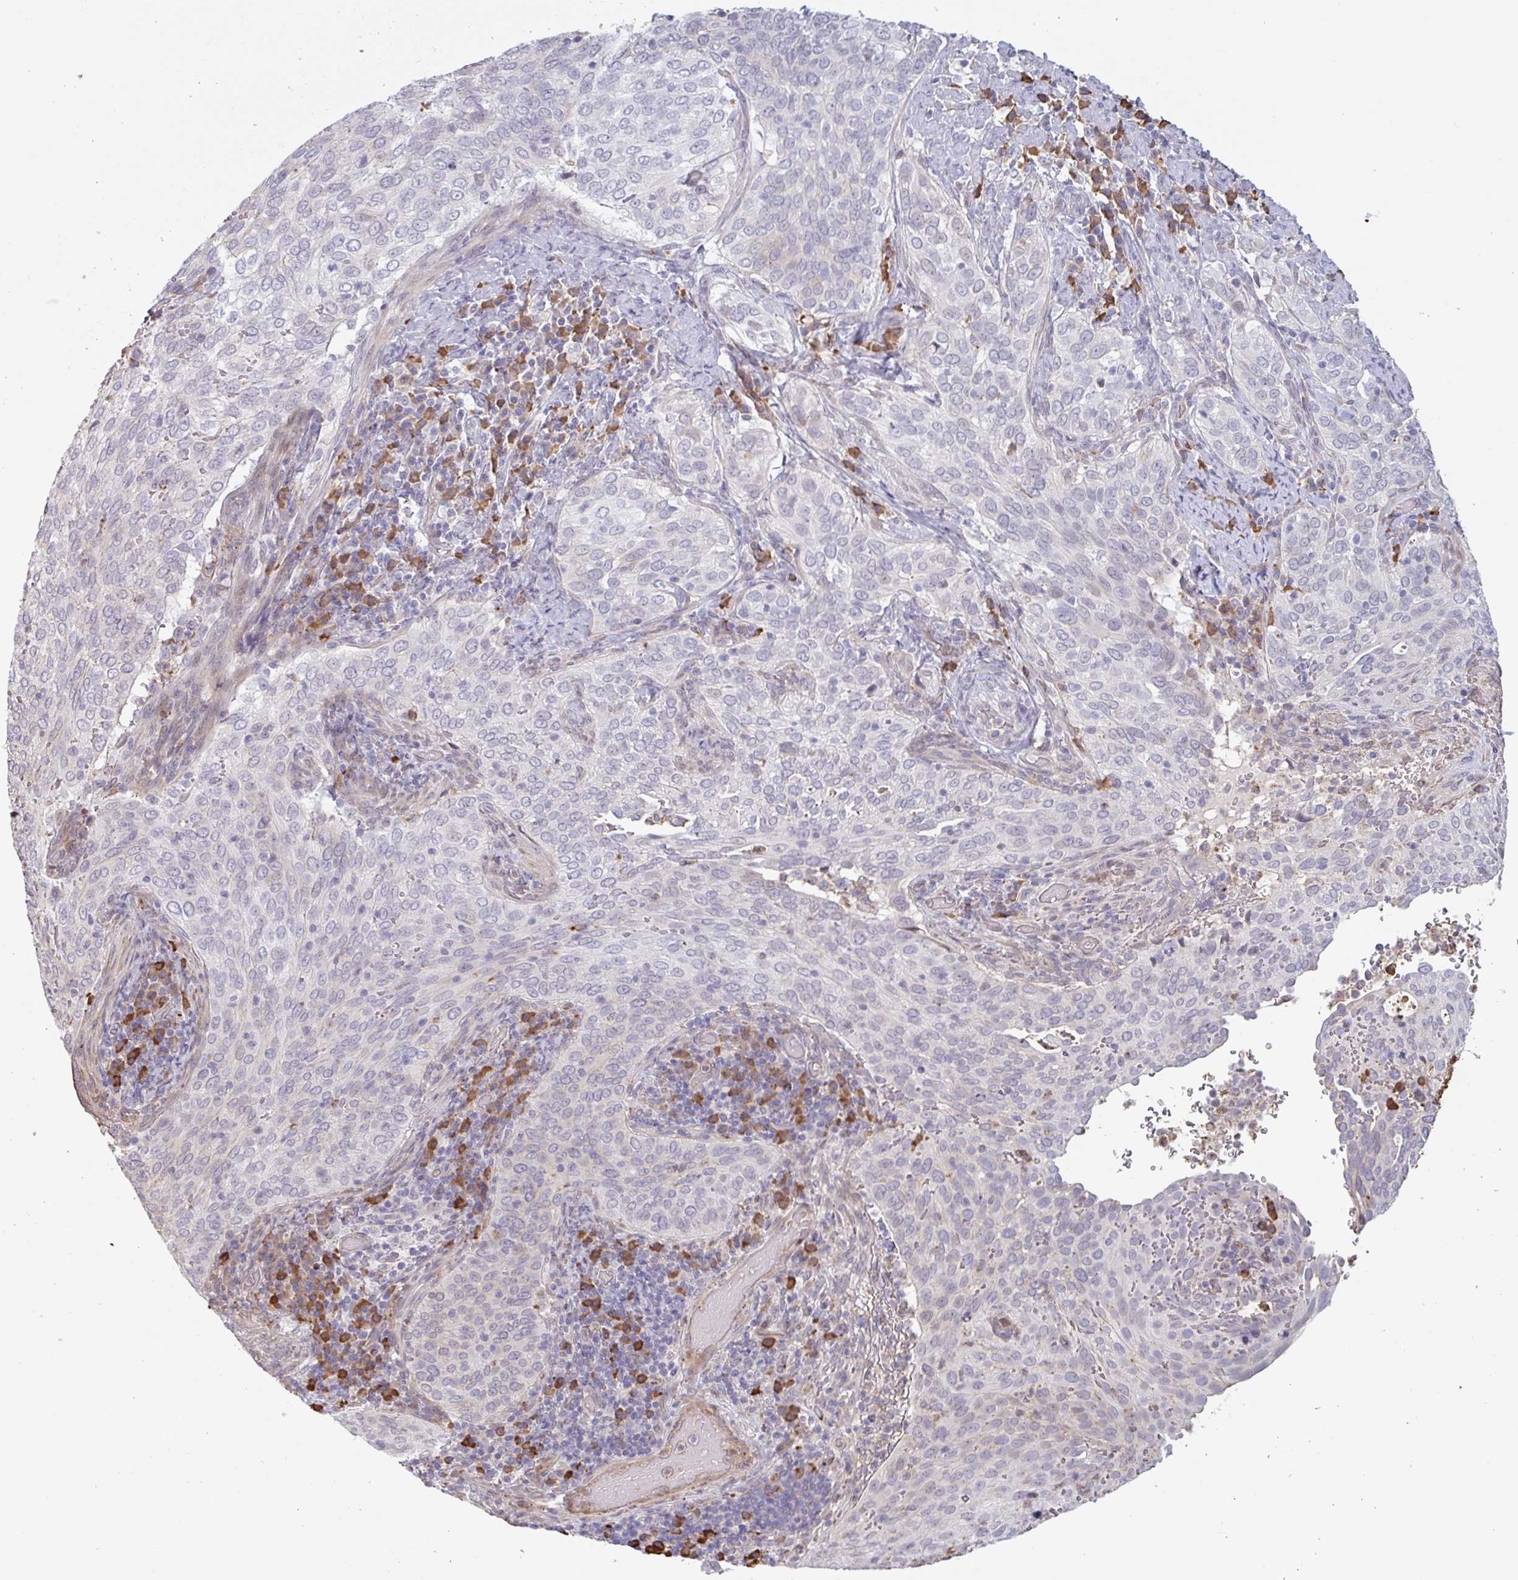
{"staining": {"intensity": "negative", "quantity": "none", "location": "none"}, "tissue": "cervical cancer", "cell_type": "Tumor cells", "image_type": "cancer", "snomed": [{"axis": "morphology", "description": "Squamous cell carcinoma, NOS"}, {"axis": "topography", "description": "Cervix"}], "caption": "DAB (3,3'-diaminobenzidine) immunohistochemical staining of cervical cancer exhibits no significant expression in tumor cells.", "gene": "TAF1D", "patient": {"sex": "female", "age": 38}}